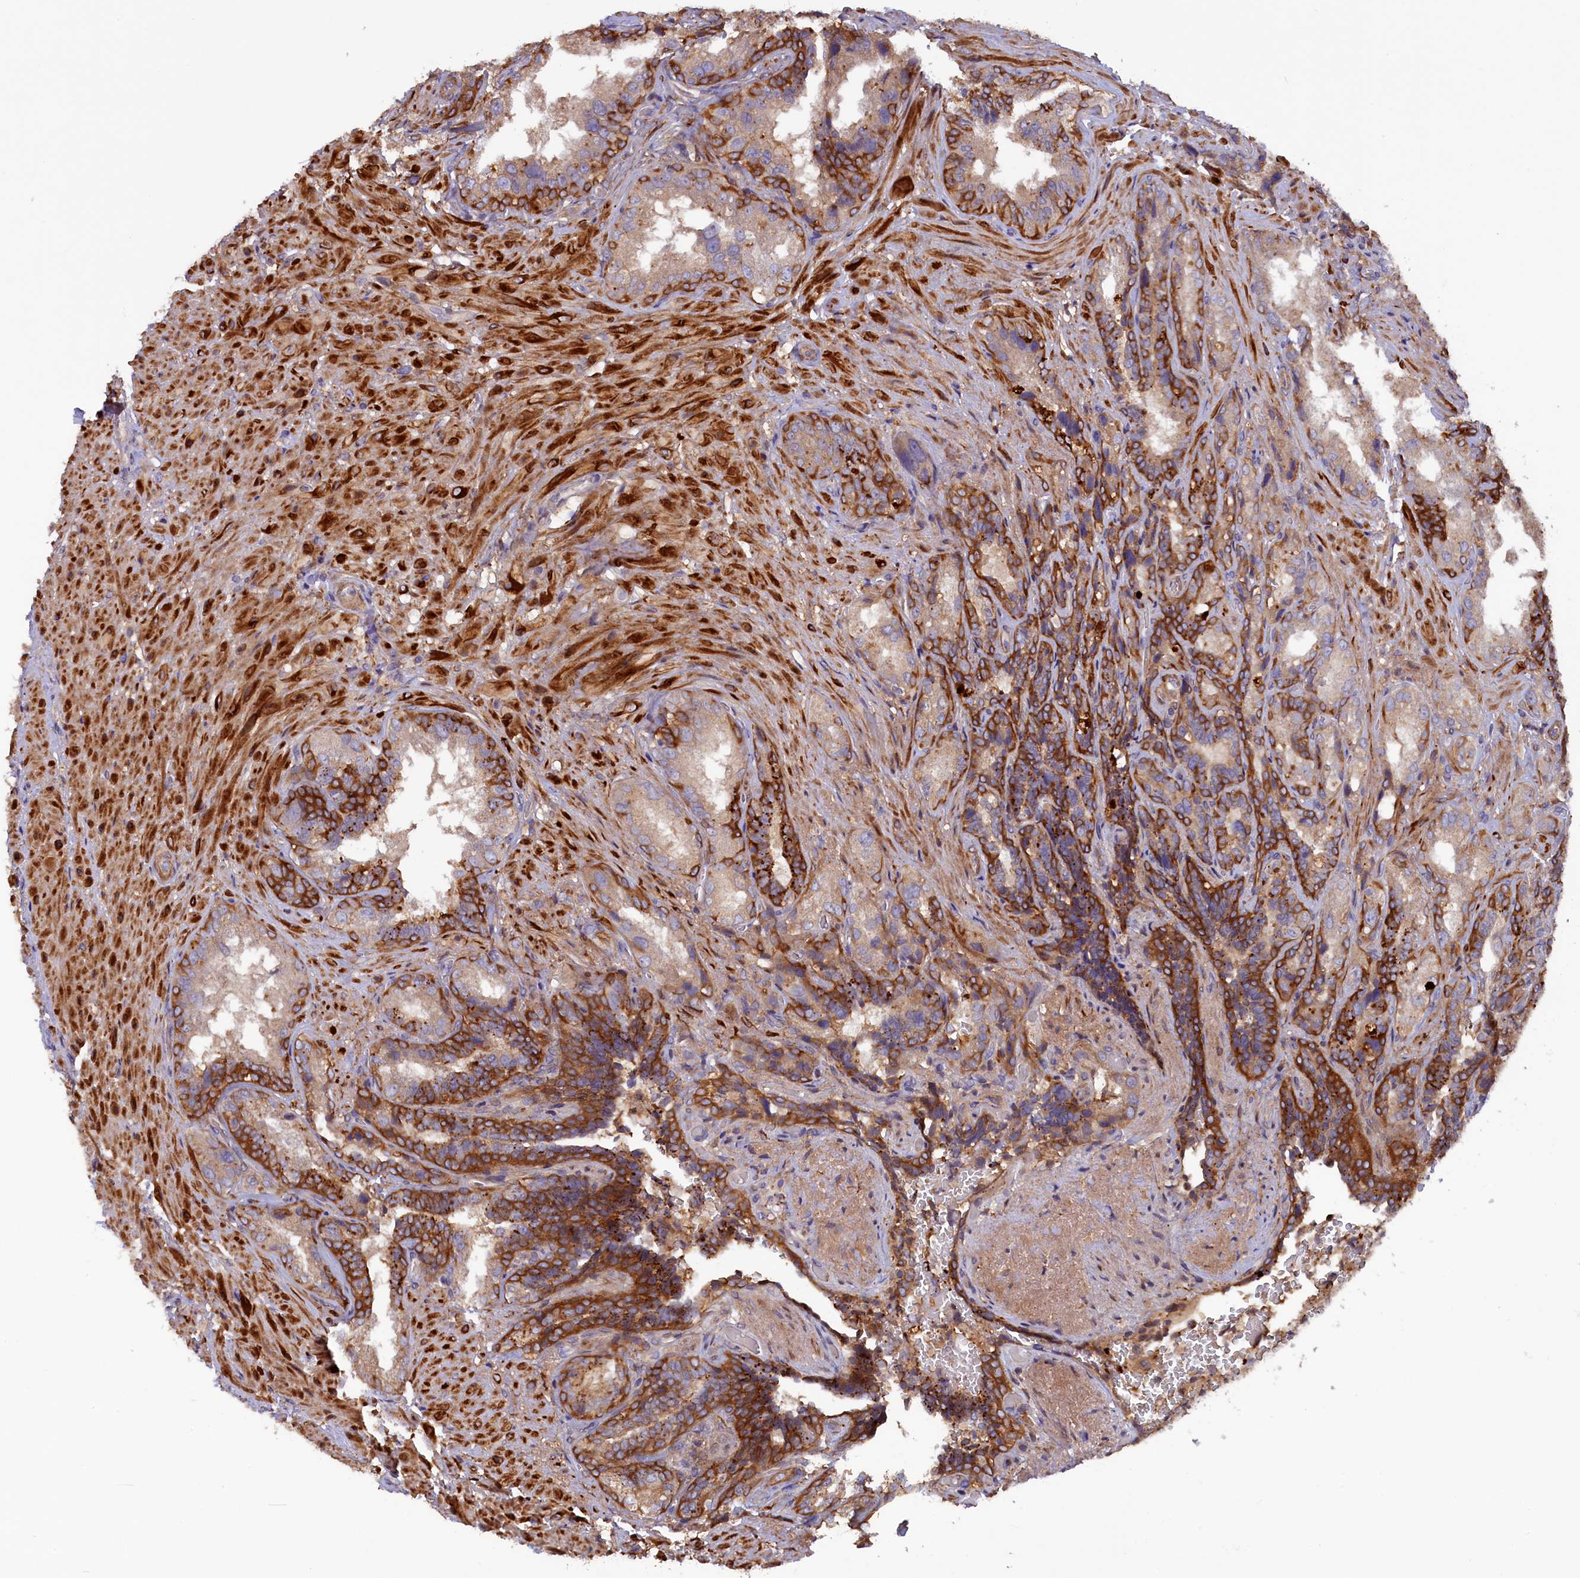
{"staining": {"intensity": "strong", "quantity": "<25%", "location": "cytoplasmic/membranous"}, "tissue": "seminal vesicle", "cell_type": "Glandular cells", "image_type": "normal", "snomed": [{"axis": "morphology", "description": "Normal tissue, NOS"}, {"axis": "topography", "description": "Seminal veicle"}, {"axis": "topography", "description": "Peripheral nerve tissue"}], "caption": "IHC of benign seminal vesicle exhibits medium levels of strong cytoplasmic/membranous positivity in about <25% of glandular cells. (brown staining indicates protein expression, while blue staining denotes nuclei).", "gene": "FERMT1", "patient": {"sex": "male", "age": 63}}